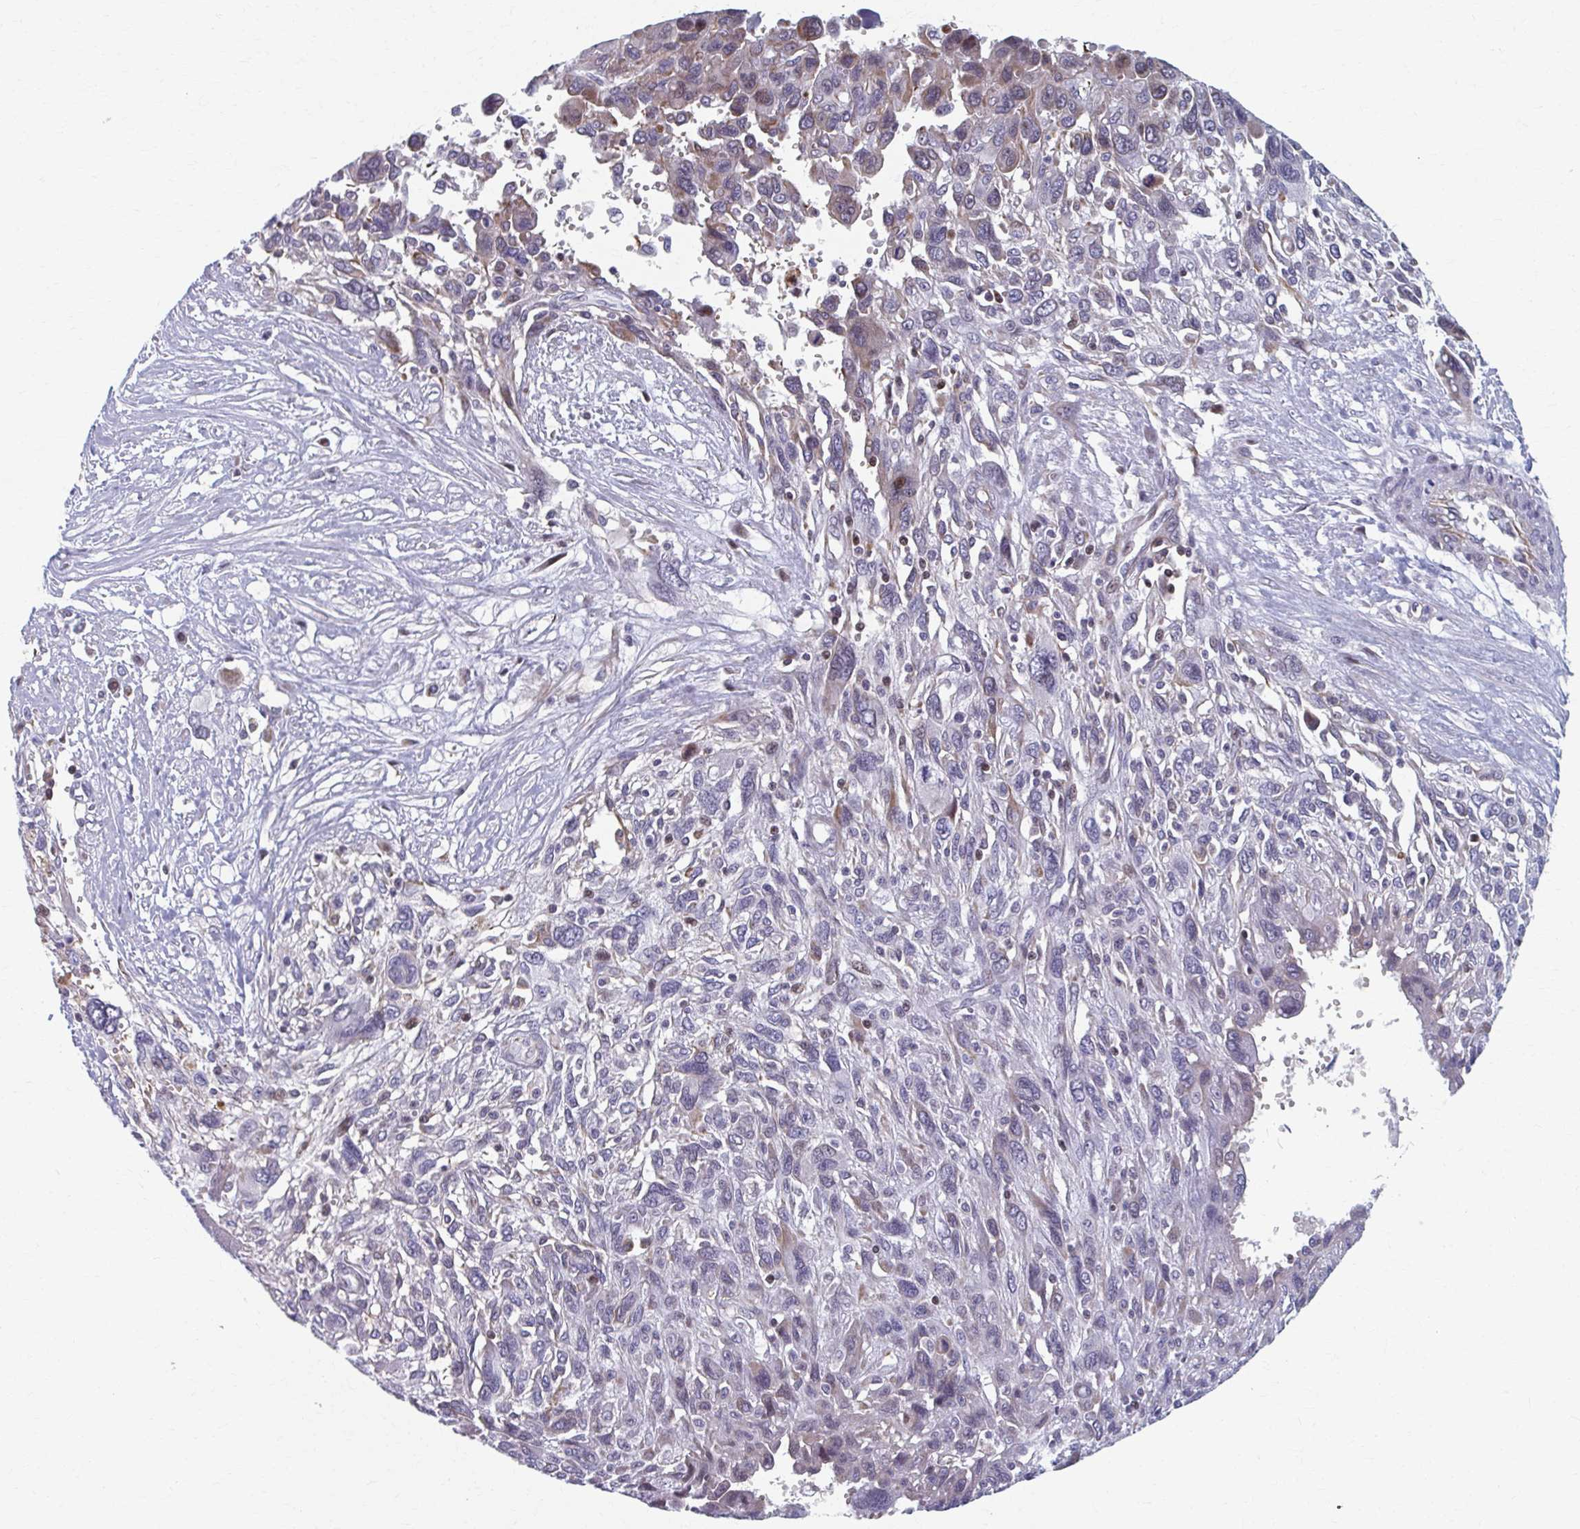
{"staining": {"intensity": "moderate", "quantity": "<25%", "location": "cytoplasmic/membranous,nuclear"}, "tissue": "pancreatic cancer", "cell_type": "Tumor cells", "image_type": "cancer", "snomed": [{"axis": "morphology", "description": "Adenocarcinoma, NOS"}, {"axis": "topography", "description": "Pancreas"}], "caption": "A brown stain highlights moderate cytoplasmic/membranous and nuclear expression of a protein in human adenocarcinoma (pancreatic) tumor cells. (DAB (3,3'-diaminobenzidine) = brown stain, brightfield microscopy at high magnification).", "gene": "ABHD16B", "patient": {"sex": "female", "age": 47}}